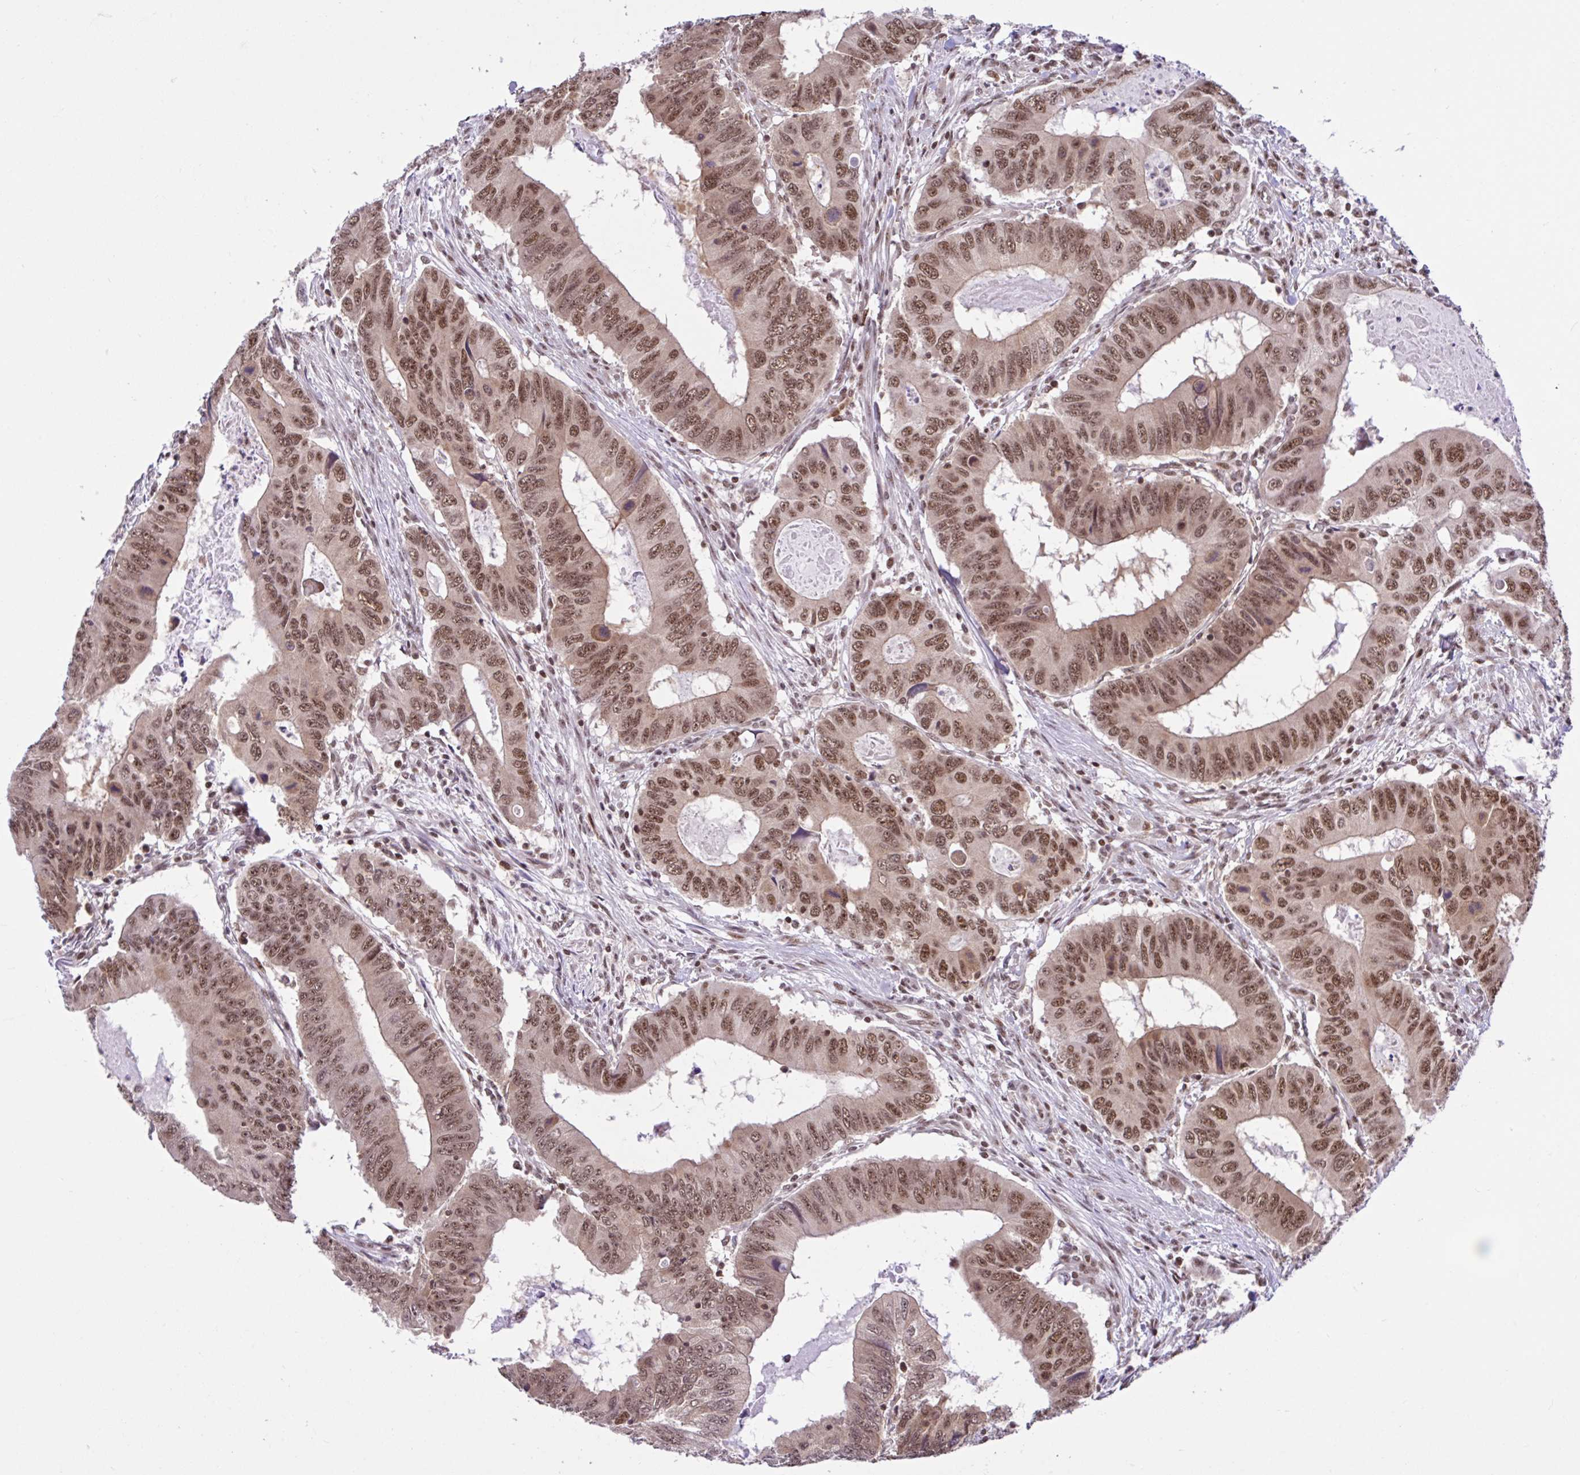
{"staining": {"intensity": "moderate", "quantity": ">75%", "location": "cytoplasmic/membranous,nuclear"}, "tissue": "colorectal cancer", "cell_type": "Tumor cells", "image_type": "cancer", "snomed": [{"axis": "morphology", "description": "Adenocarcinoma, NOS"}, {"axis": "topography", "description": "Colon"}], "caption": "Colorectal adenocarcinoma stained with DAB (3,3'-diaminobenzidine) immunohistochemistry shows medium levels of moderate cytoplasmic/membranous and nuclear expression in about >75% of tumor cells.", "gene": "CCDC12", "patient": {"sex": "male", "age": 53}}